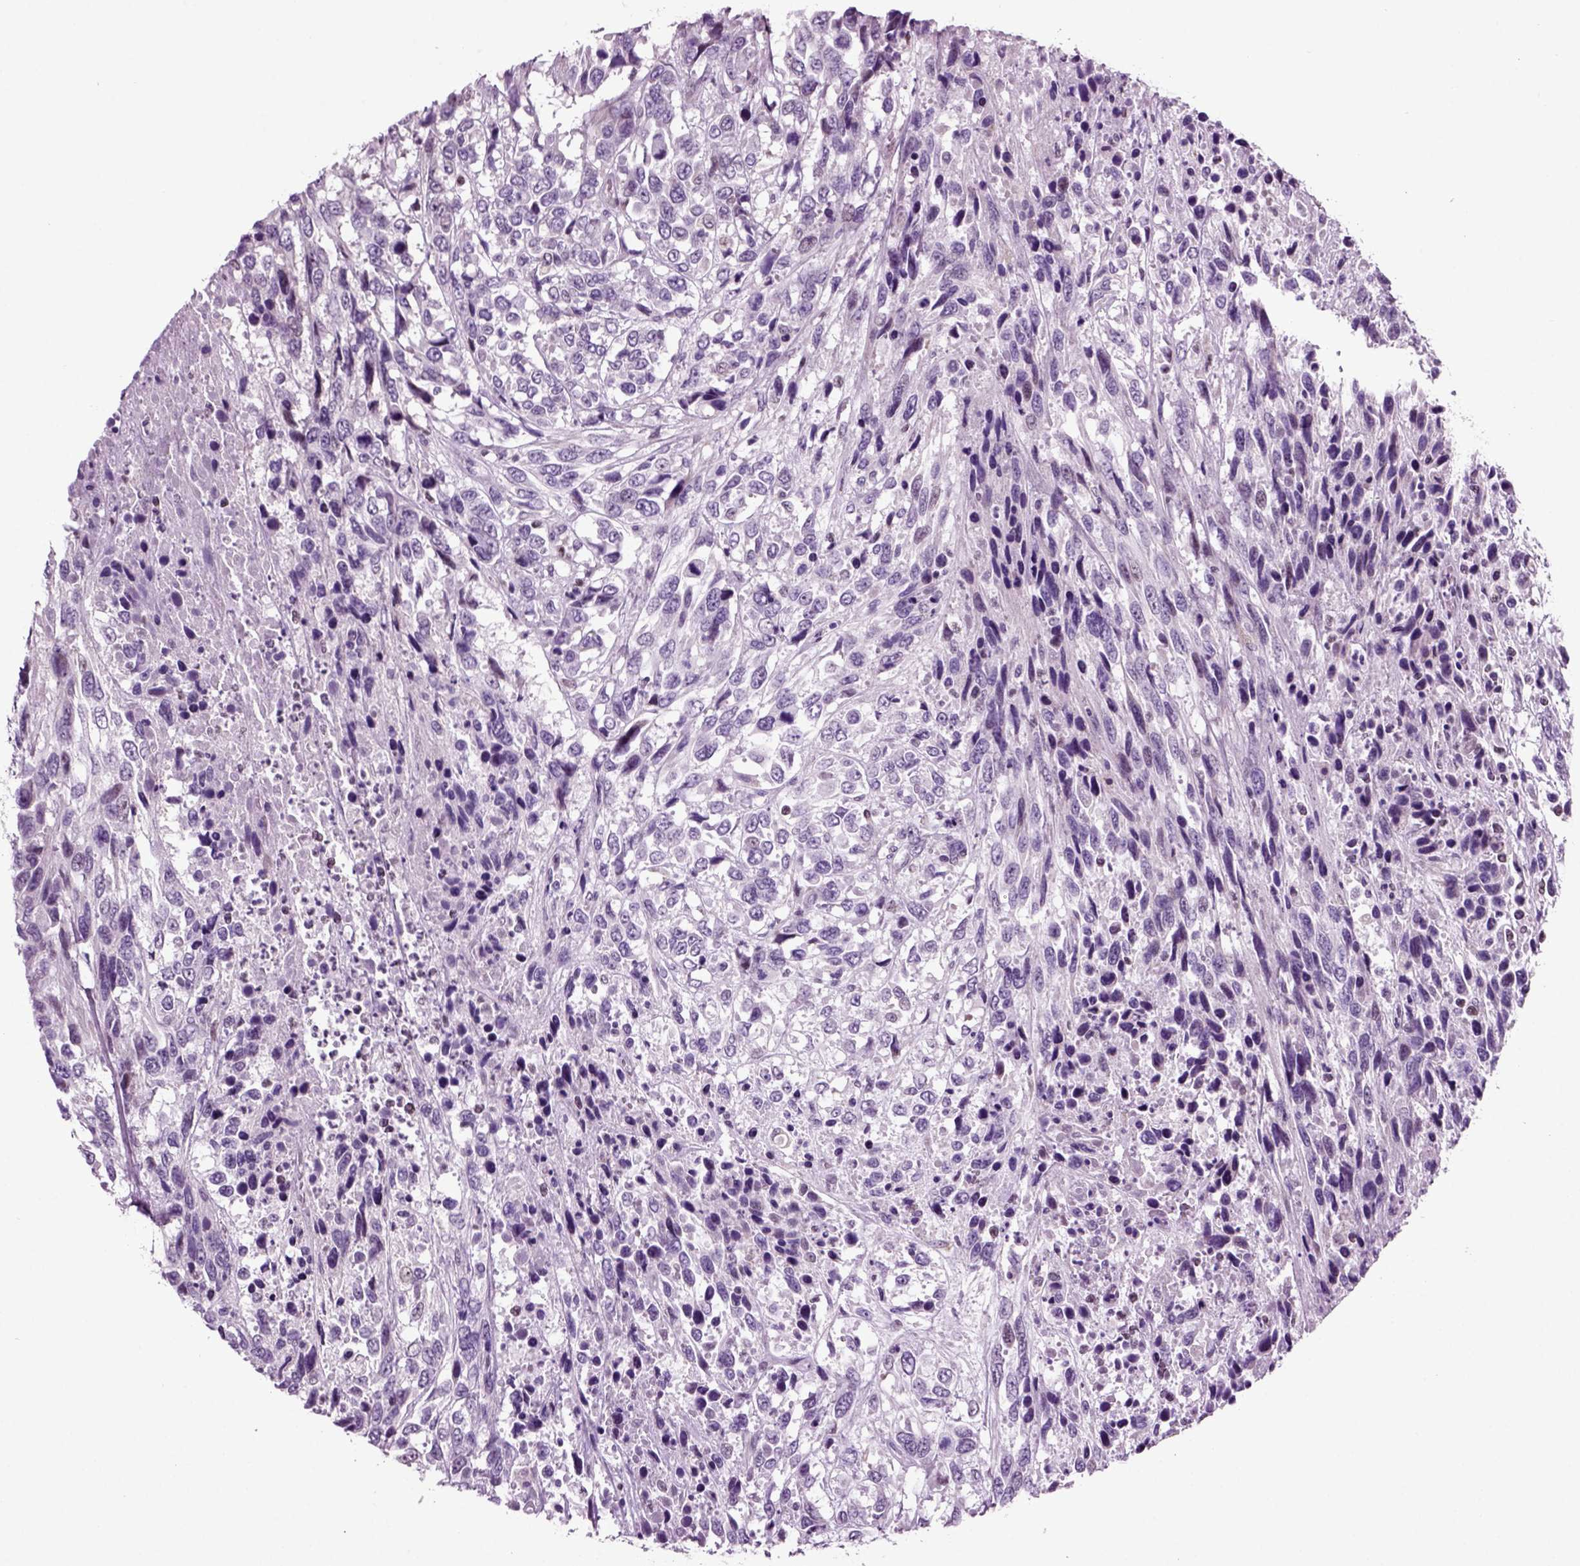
{"staining": {"intensity": "negative", "quantity": "none", "location": "none"}, "tissue": "urothelial cancer", "cell_type": "Tumor cells", "image_type": "cancer", "snomed": [{"axis": "morphology", "description": "Urothelial carcinoma, High grade"}, {"axis": "topography", "description": "Urinary bladder"}], "caption": "High power microscopy photomicrograph of an immunohistochemistry histopathology image of high-grade urothelial carcinoma, revealing no significant staining in tumor cells. (DAB (3,3'-diaminobenzidine) IHC, high magnification).", "gene": "ARID3A", "patient": {"sex": "female", "age": 70}}